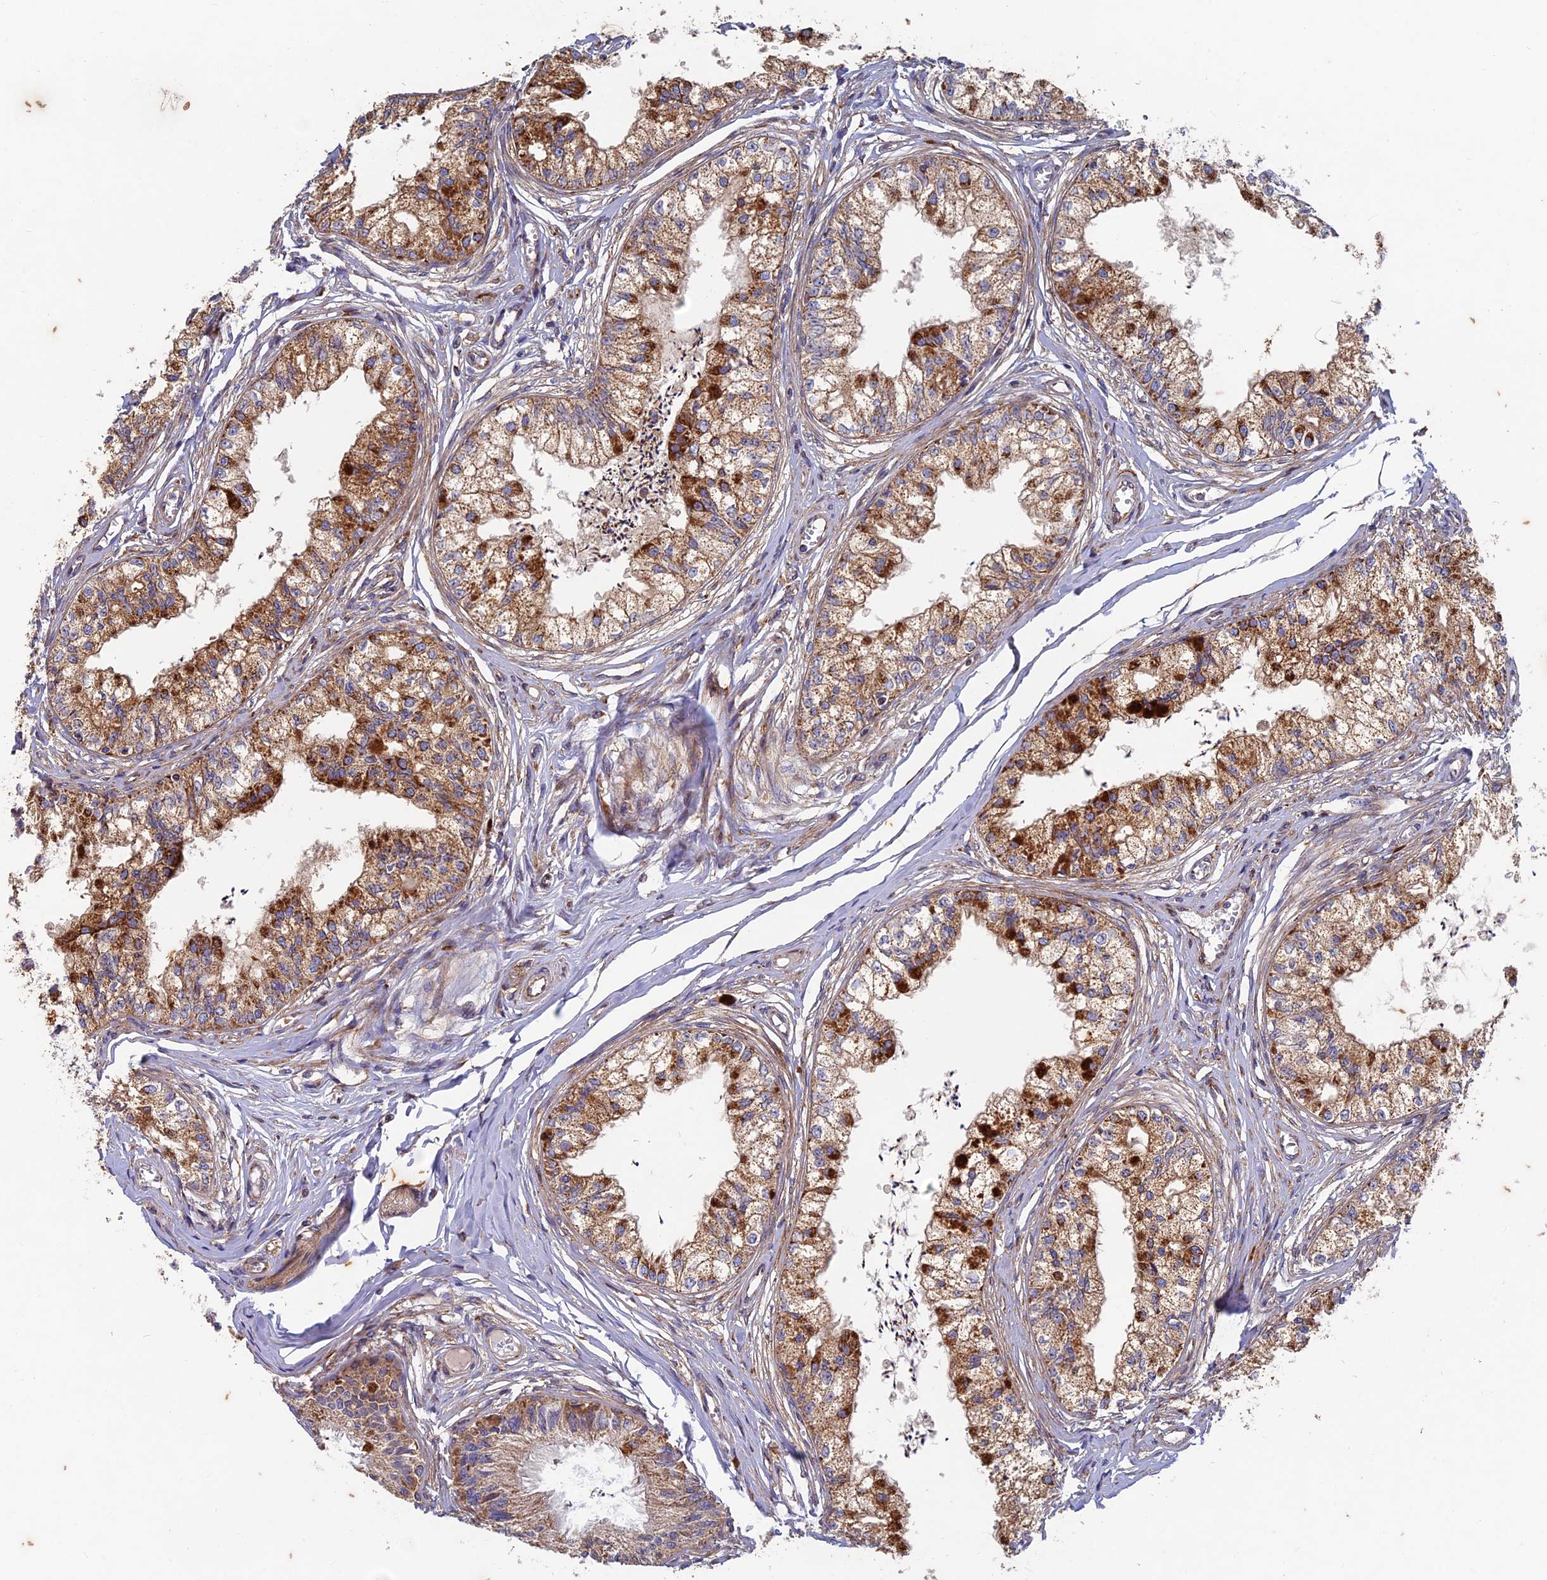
{"staining": {"intensity": "moderate", "quantity": ">75%", "location": "cytoplasmic/membranous"}, "tissue": "epididymis", "cell_type": "Glandular cells", "image_type": "normal", "snomed": [{"axis": "morphology", "description": "Normal tissue, NOS"}, {"axis": "topography", "description": "Epididymis"}], "caption": "A brown stain highlights moderate cytoplasmic/membranous expression of a protein in glandular cells of benign epididymis.", "gene": "AP4S1", "patient": {"sex": "male", "age": 79}}